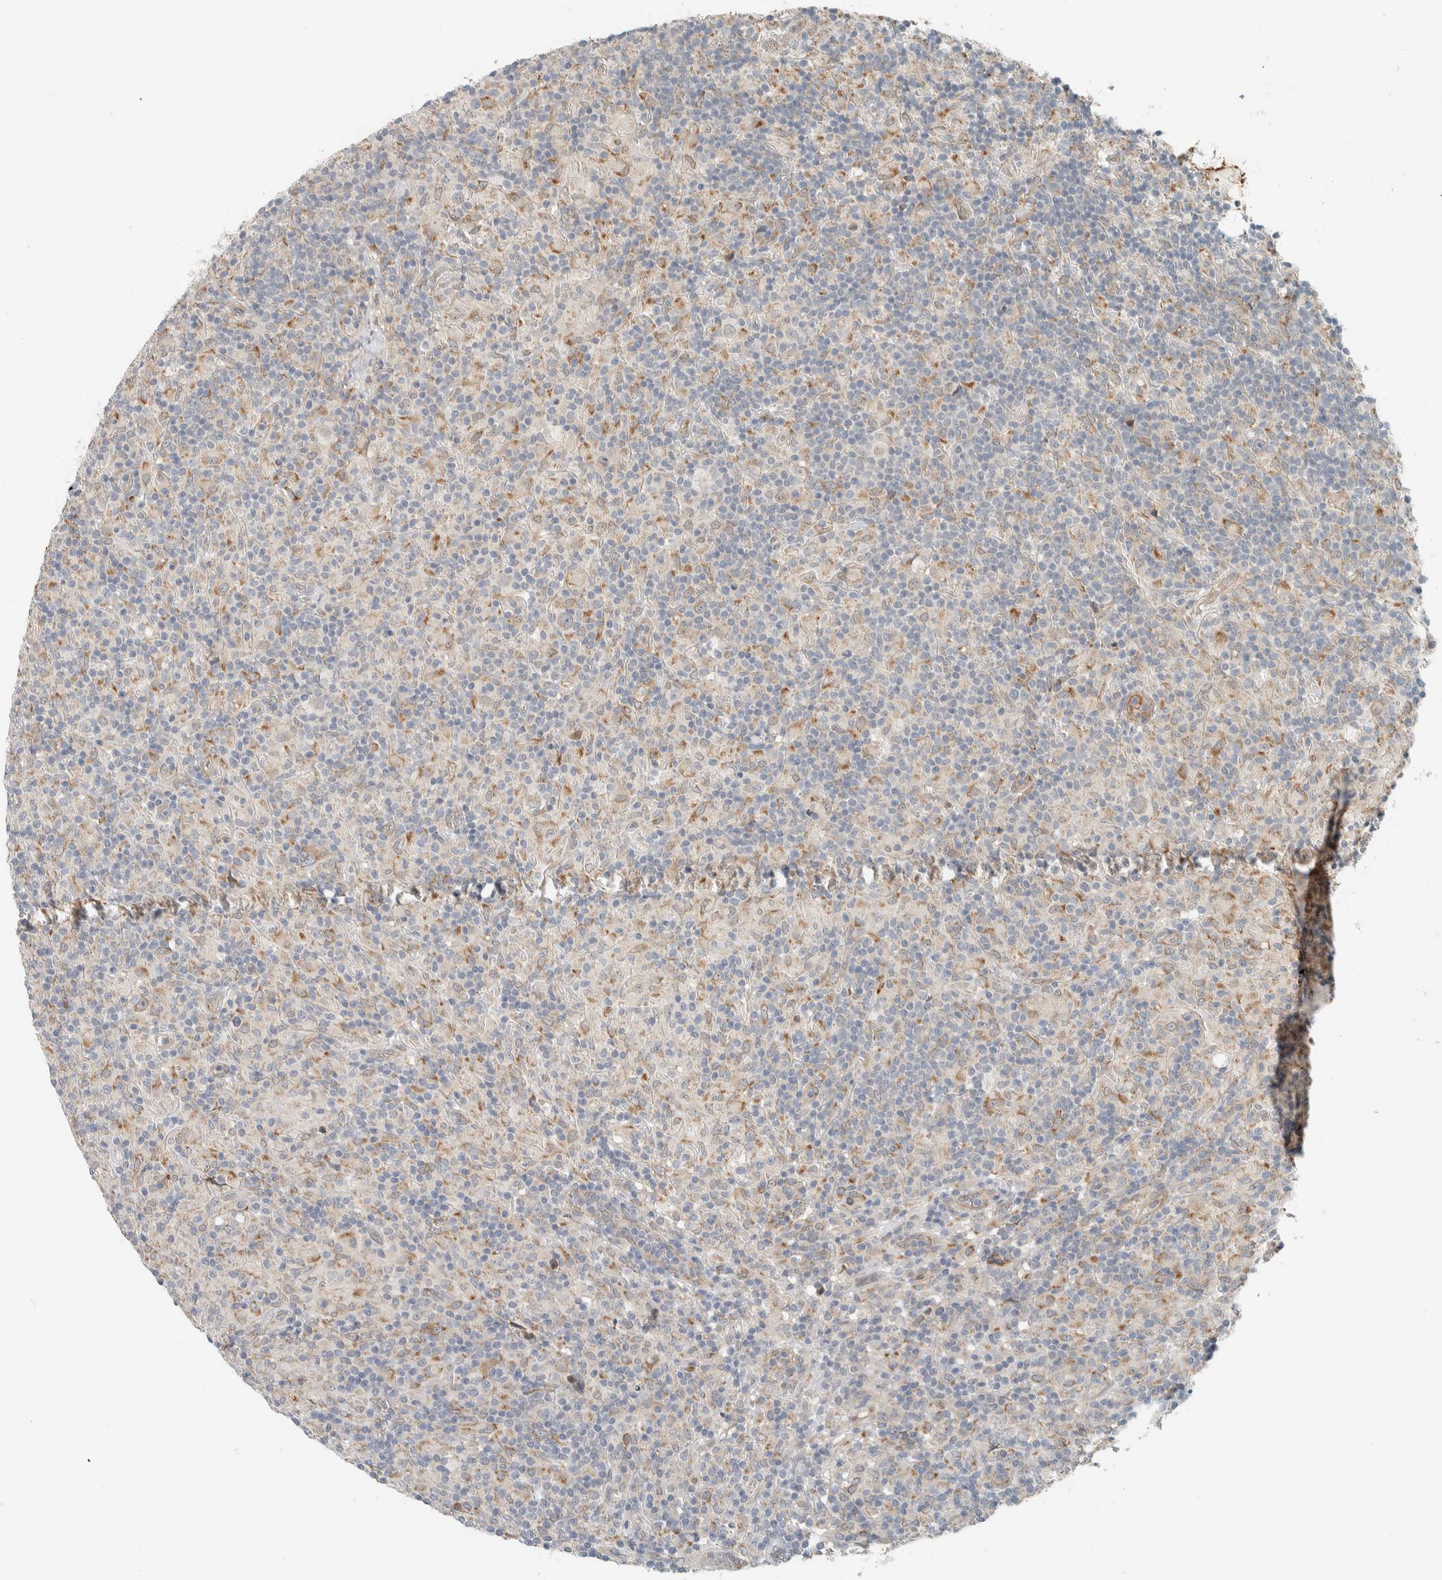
{"staining": {"intensity": "weak", "quantity": "25%-75%", "location": "cytoplasmic/membranous"}, "tissue": "lymphoma", "cell_type": "Tumor cells", "image_type": "cancer", "snomed": [{"axis": "morphology", "description": "Hodgkin's disease, NOS"}, {"axis": "topography", "description": "Lymph node"}], "caption": "Immunohistochemistry (IHC) (DAB (3,3'-diaminobenzidine)) staining of lymphoma exhibits weak cytoplasmic/membranous protein expression in approximately 25%-75% of tumor cells. The protein of interest is stained brown, and the nuclei are stained in blue (DAB IHC with brightfield microscopy, high magnification).", "gene": "CTBP2", "patient": {"sex": "male", "age": 70}}